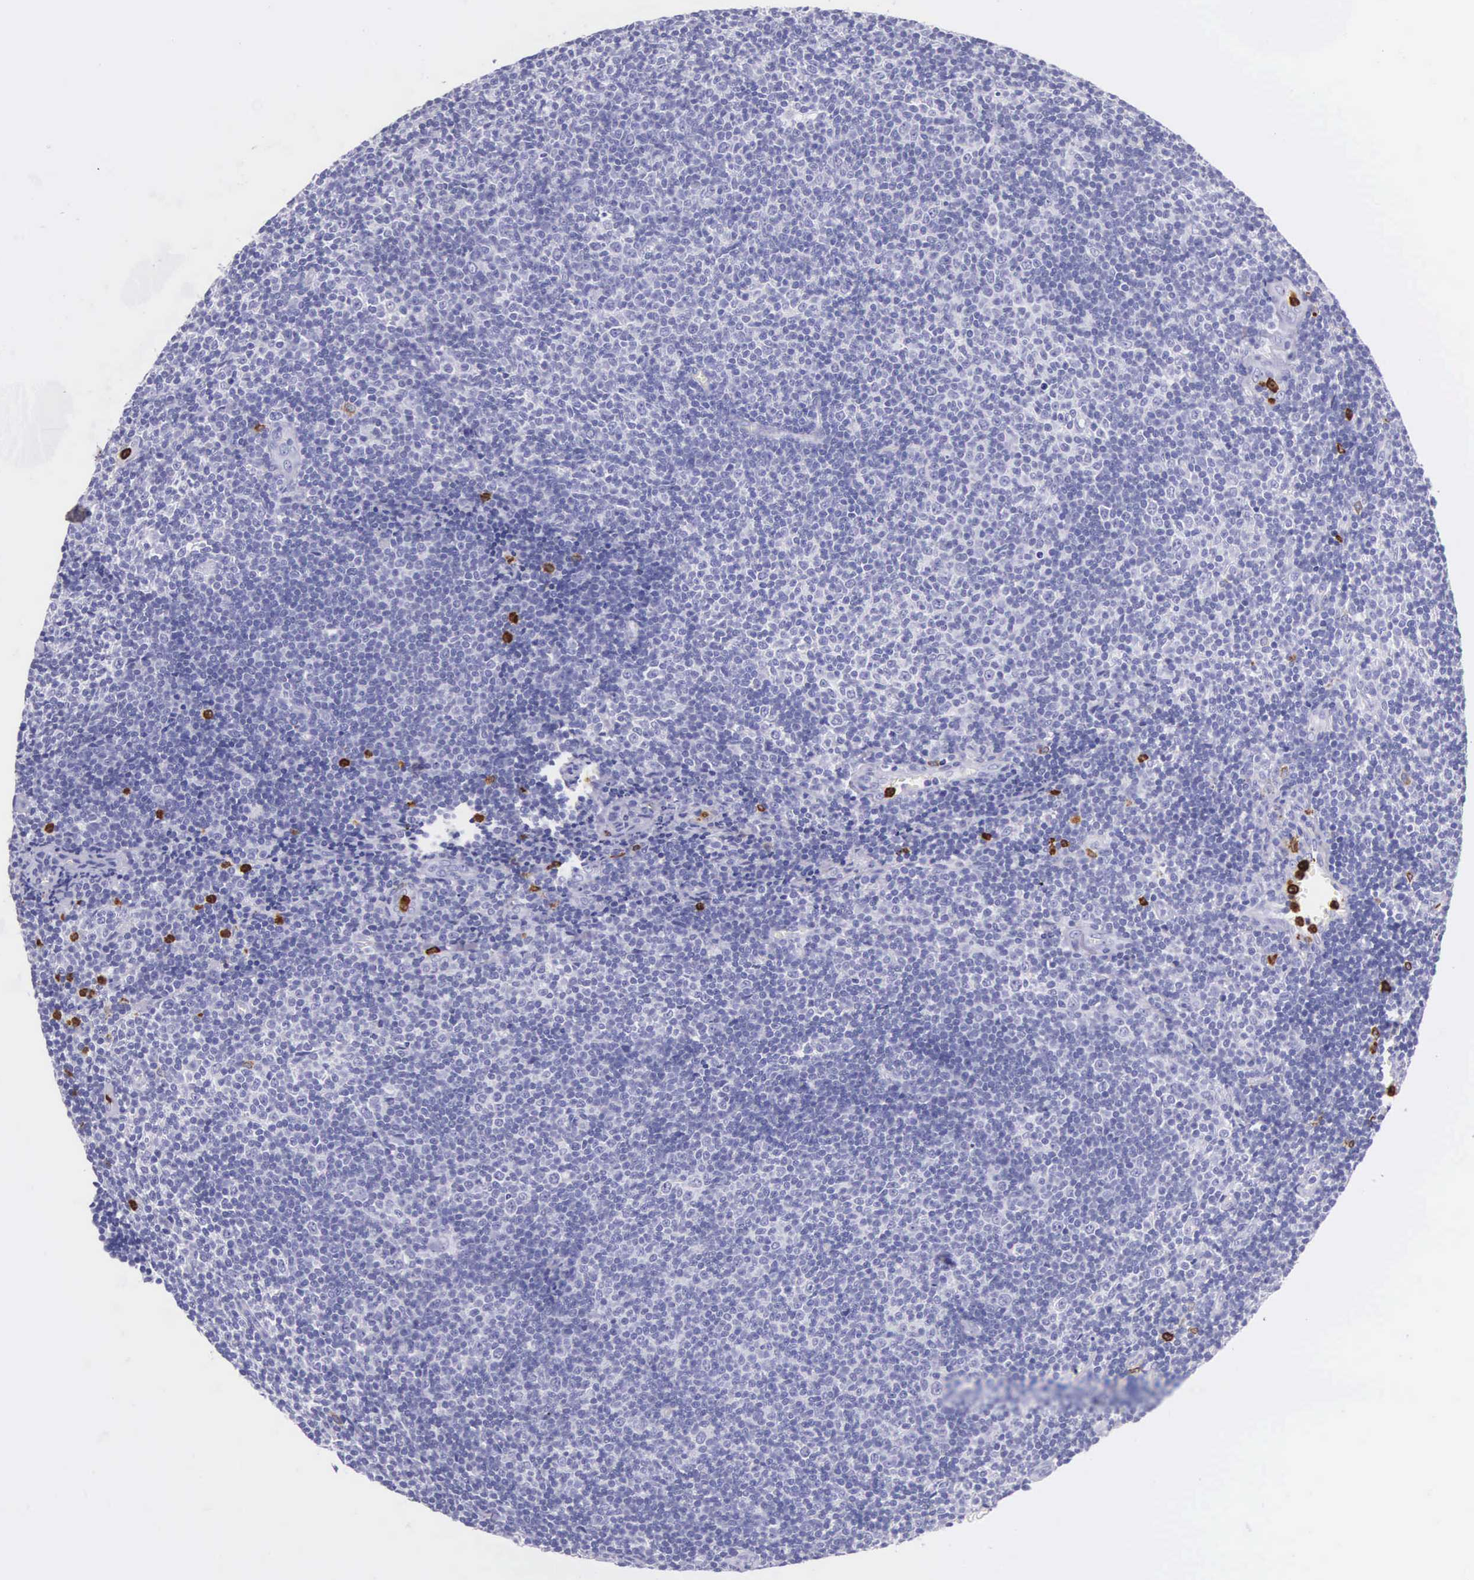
{"staining": {"intensity": "negative", "quantity": "none", "location": "none"}, "tissue": "lymphoma", "cell_type": "Tumor cells", "image_type": "cancer", "snomed": [{"axis": "morphology", "description": "Malignant lymphoma, non-Hodgkin's type, Low grade"}, {"axis": "topography", "description": "Lymph node"}], "caption": "Lymphoma stained for a protein using immunohistochemistry (IHC) reveals no staining tumor cells.", "gene": "FCN1", "patient": {"sex": "male", "age": 49}}